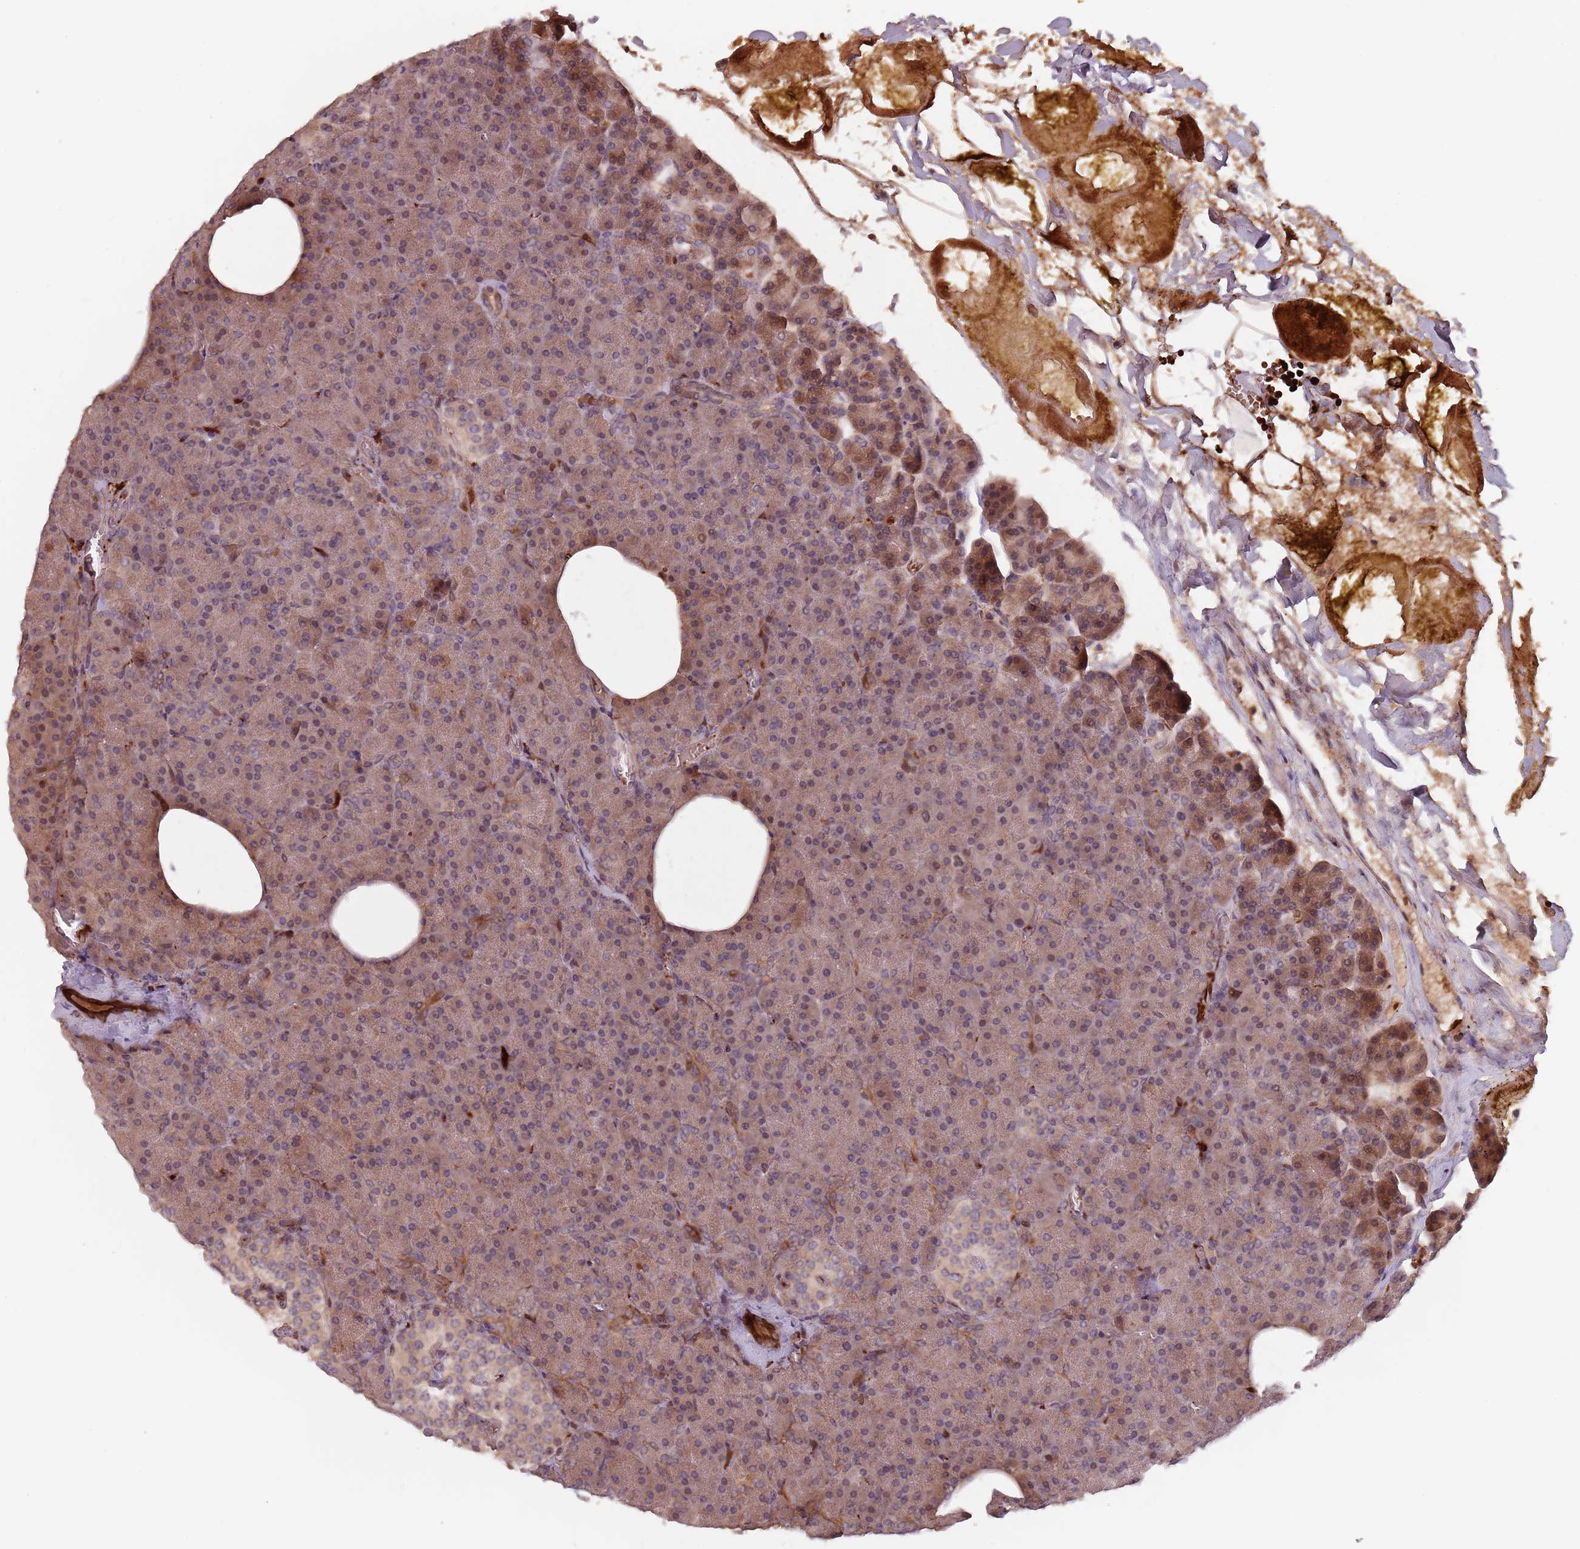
{"staining": {"intensity": "moderate", "quantity": ">75%", "location": "cytoplasmic/membranous"}, "tissue": "pancreas", "cell_type": "Exocrine glandular cells", "image_type": "normal", "snomed": [{"axis": "morphology", "description": "Normal tissue, NOS"}, {"axis": "morphology", "description": "Carcinoid, malignant, NOS"}, {"axis": "topography", "description": "Pancreas"}], "caption": "A high-resolution micrograph shows immunohistochemistry (IHC) staining of unremarkable pancreas, which shows moderate cytoplasmic/membranous staining in approximately >75% of exocrine glandular cells.", "gene": "GPR180", "patient": {"sex": "female", "age": 35}}